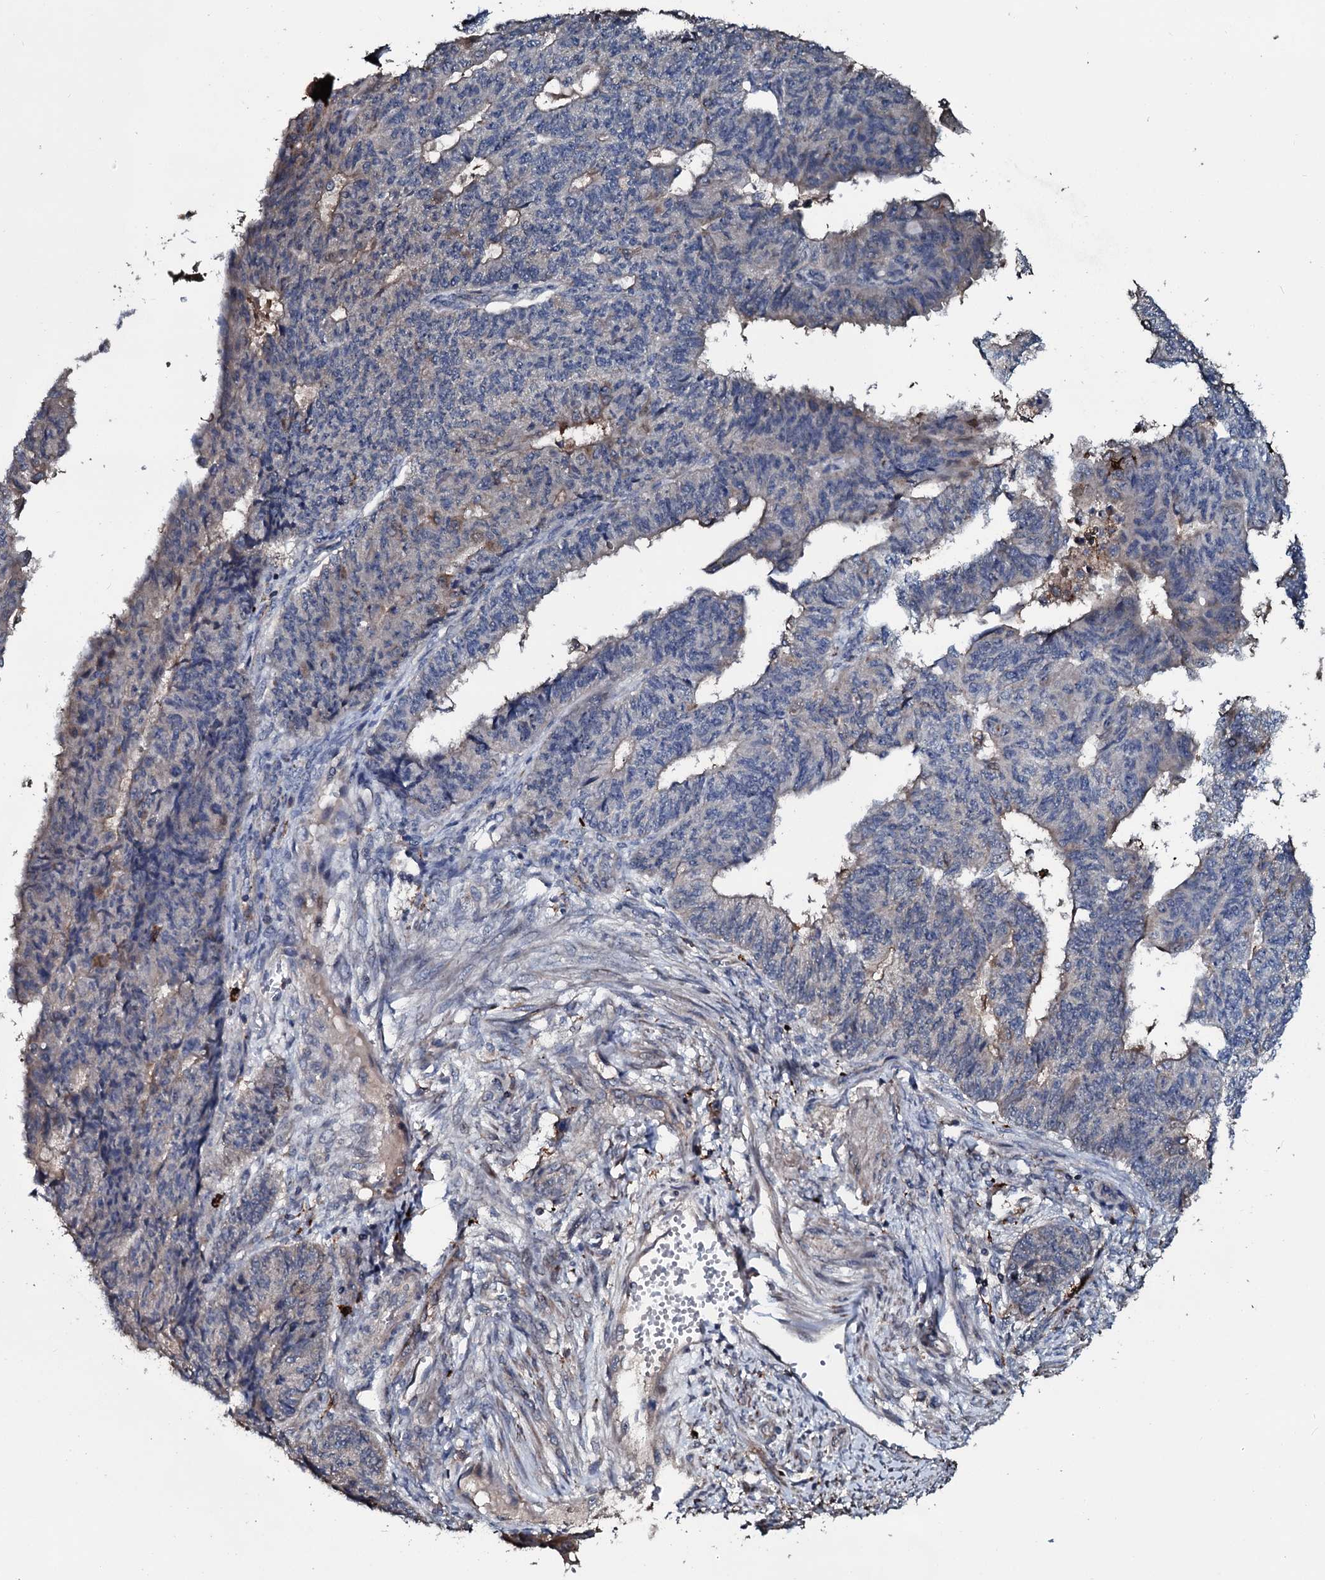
{"staining": {"intensity": "negative", "quantity": "none", "location": "none"}, "tissue": "endometrial cancer", "cell_type": "Tumor cells", "image_type": "cancer", "snomed": [{"axis": "morphology", "description": "Adenocarcinoma, NOS"}, {"axis": "topography", "description": "Endometrium"}], "caption": "This is an immunohistochemistry photomicrograph of human endometrial adenocarcinoma. There is no positivity in tumor cells.", "gene": "TPGS2", "patient": {"sex": "female", "age": 32}}